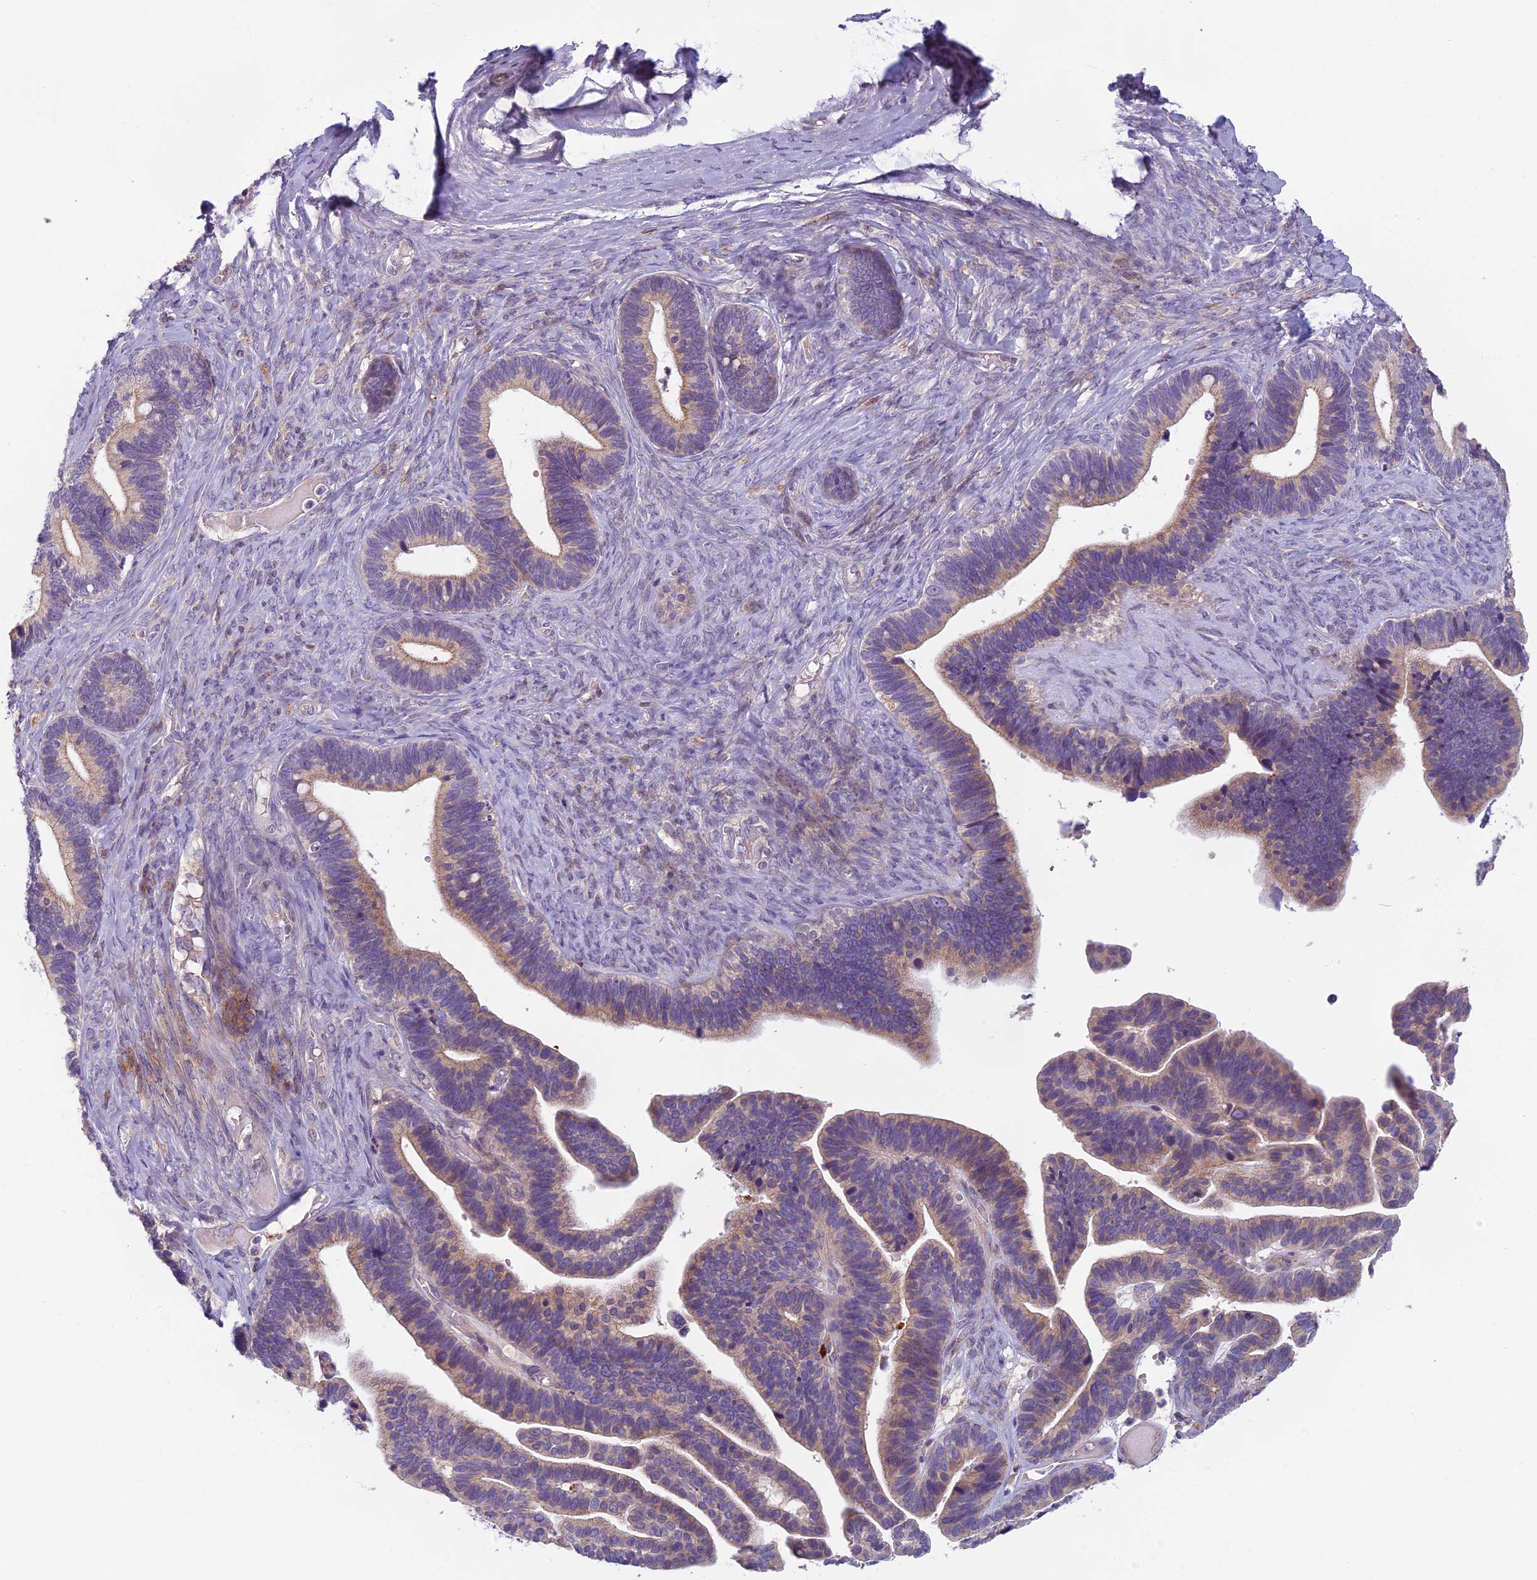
{"staining": {"intensity": "moderate", "quantity": "25%-75%", "location": "cytoplasmic/membranous"}, "tissue": "ovarian cancer", "cell_type": "Tumor cells", "image_type": "cancer", "snomed": [{"axis": "morphology", "description": "Cystadenocarcinoma, serous, NOS"}, {"axis": "topography", "description": "Ovary"}], "caption": "Serous cystadenocarcinoma (ovarian) stained for a protein exhibits moderate cytoplasmic/membranous positivity in tumor cells.", "gene": "SEMA7A", "patient": {"sex": "female", "age": 56}}